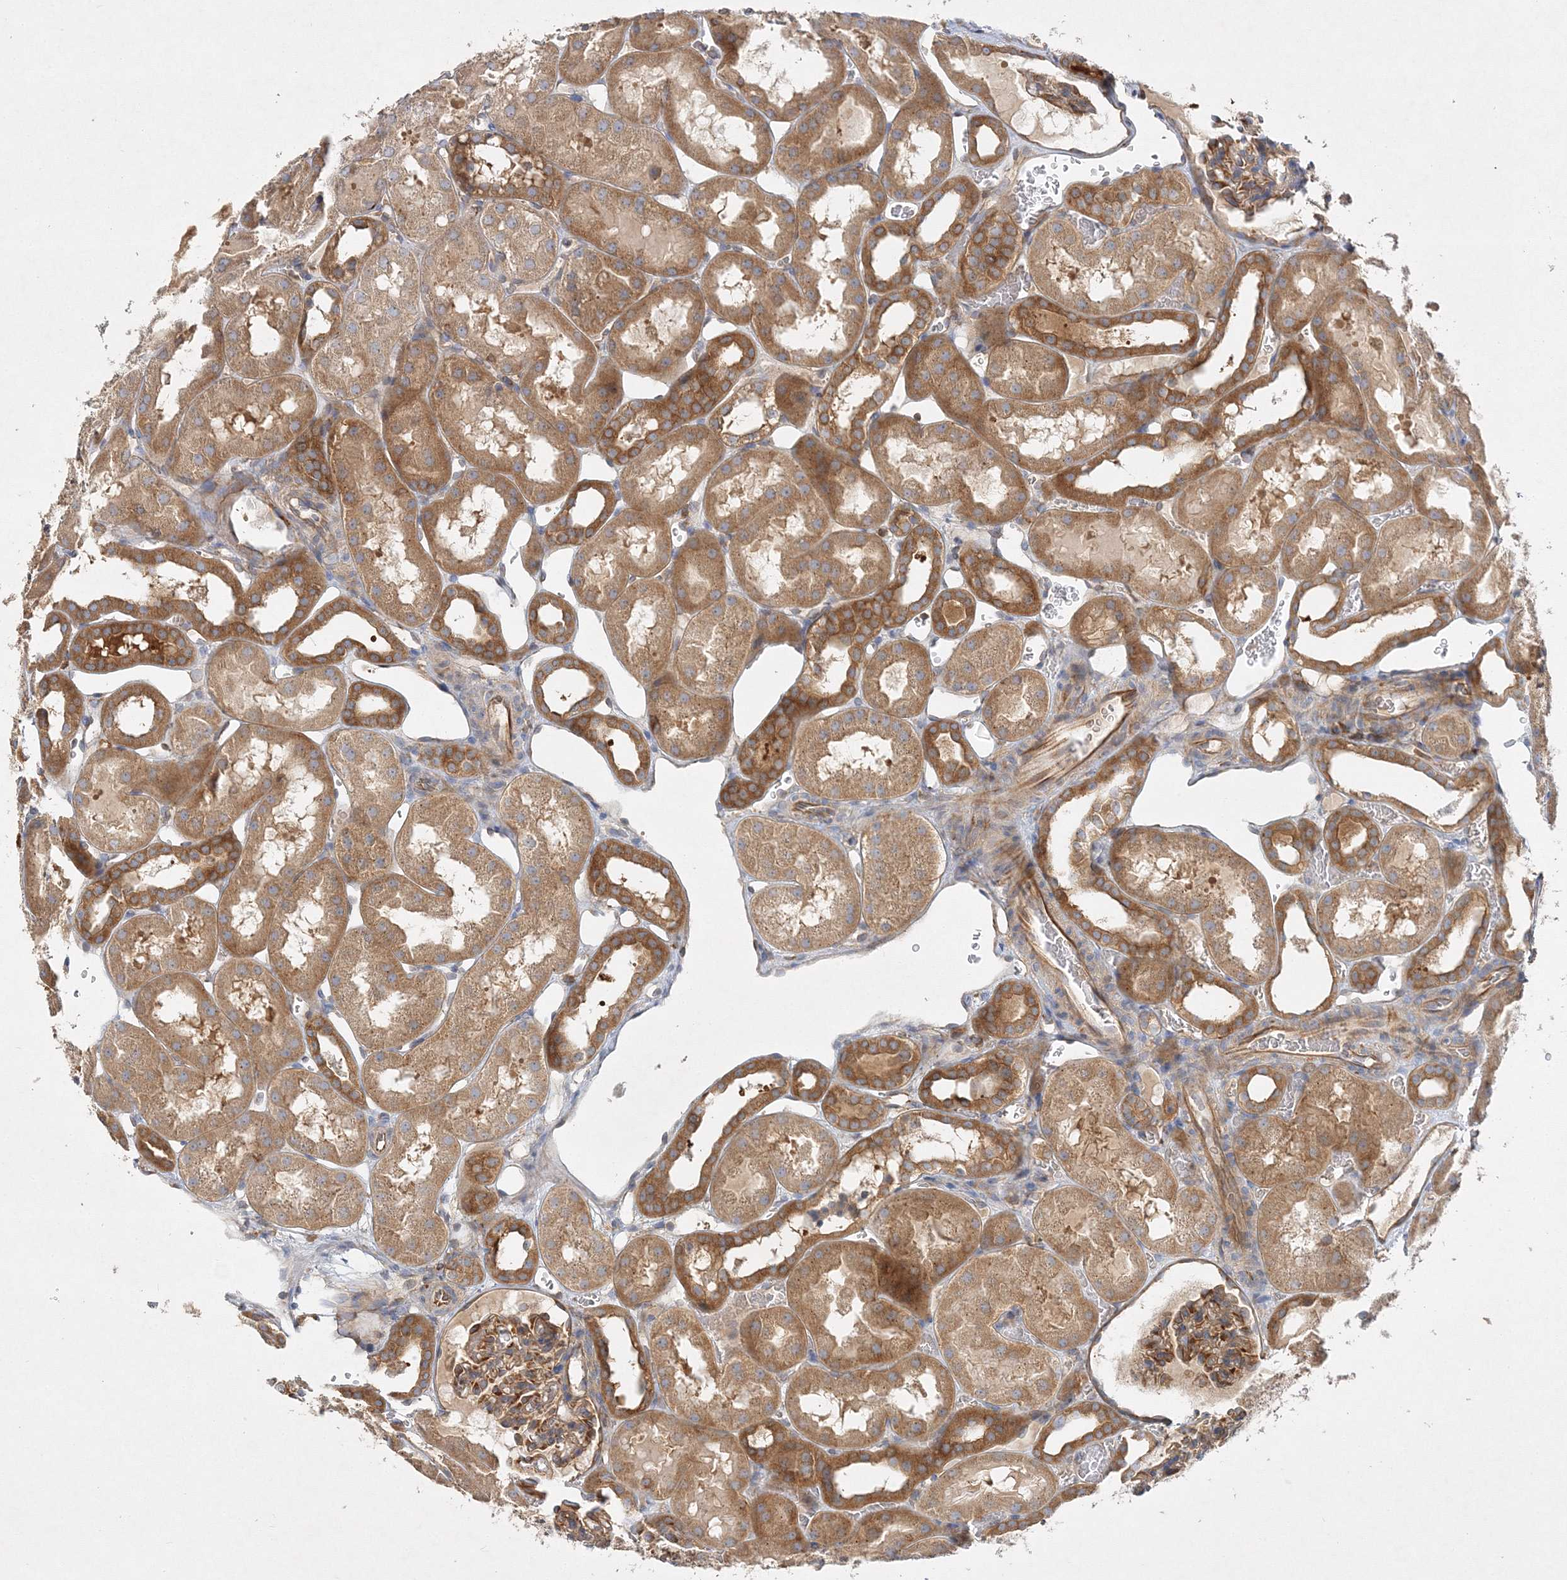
{"staining": {"intensity": "moderate", "quantity": "25%-75%", "location": "cytoplasmic/membranous"}, "tissue": "kidney", "cell_type": "Cells in glomeruli", "image_type": "normal", "snomed": [{"axis": "morphology", "description": "Normal tissue, NOS"}, {"axis": "topography", "description": "Kidney"}, {"axis": "topography", "description": "Urinary bladder"}], "caption": "Protein expression analysis of unremarkable kidney exhibits moderate cytoplasmic/membranous expression in approximately 25%-75% of cells in glomeruli.", "gene": "WDR37", "patient": {"sex": "male", "age": 16}}